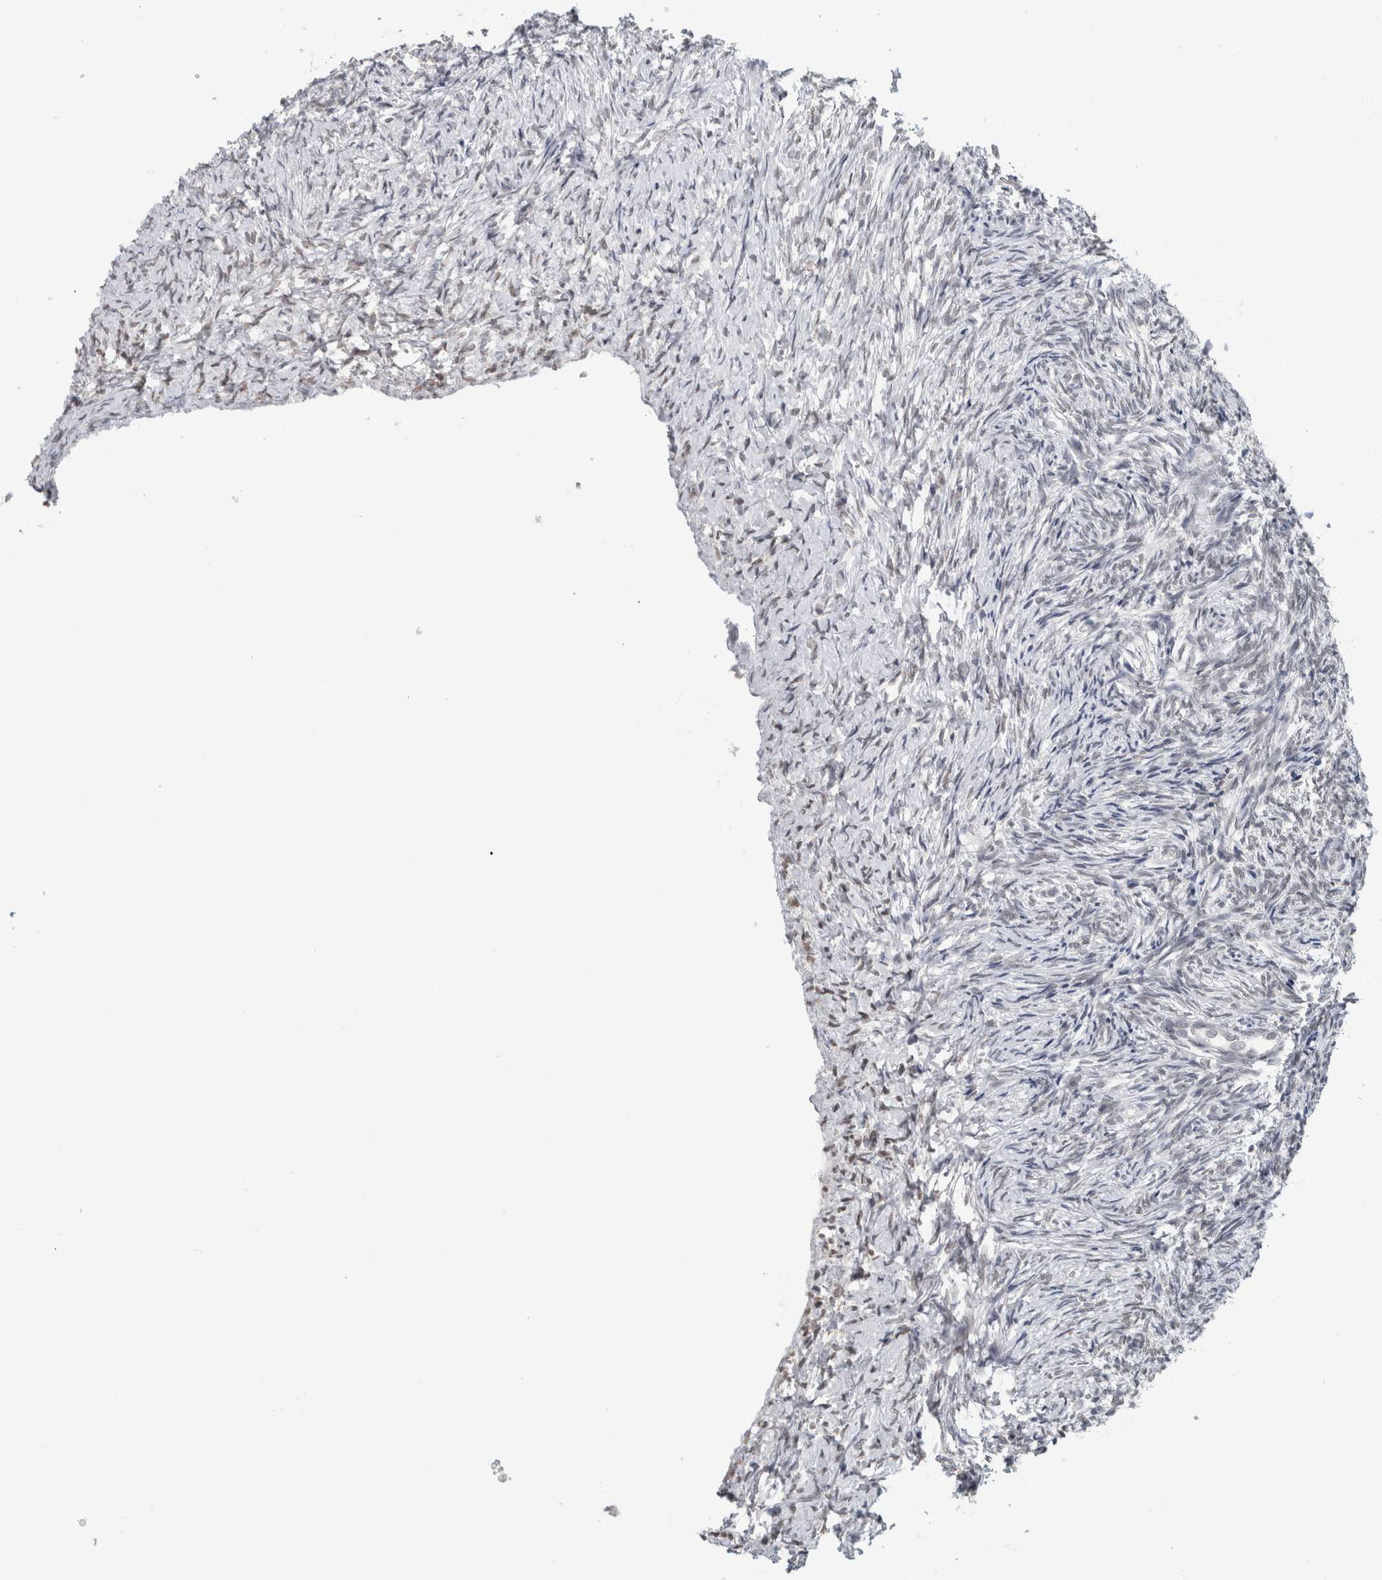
{"staining": {"intensity": "moderate", "quantity": ">75%", "location": "cytoplasmic/membranous,nuclear"}, "tissue": "ovary", "cell_type": "Follicle cells", "image_type": "normal", "snomed": [{"axis": "morphology", "description": "Normal tissue, NOS"}, {"axis": "topography", "description": "Ovary"}], "caption": "Immunohistochemical staining of benign ovary exhibits medium levels of moderate cytoplasmic/membranous,nuclear expression in approximately >75% of follicle cells. (DAB IHC, brown staining for protein, blue staining for nuclei).", "gene": "ZNF770", "patient": {"sex": "female", "age": 41}}